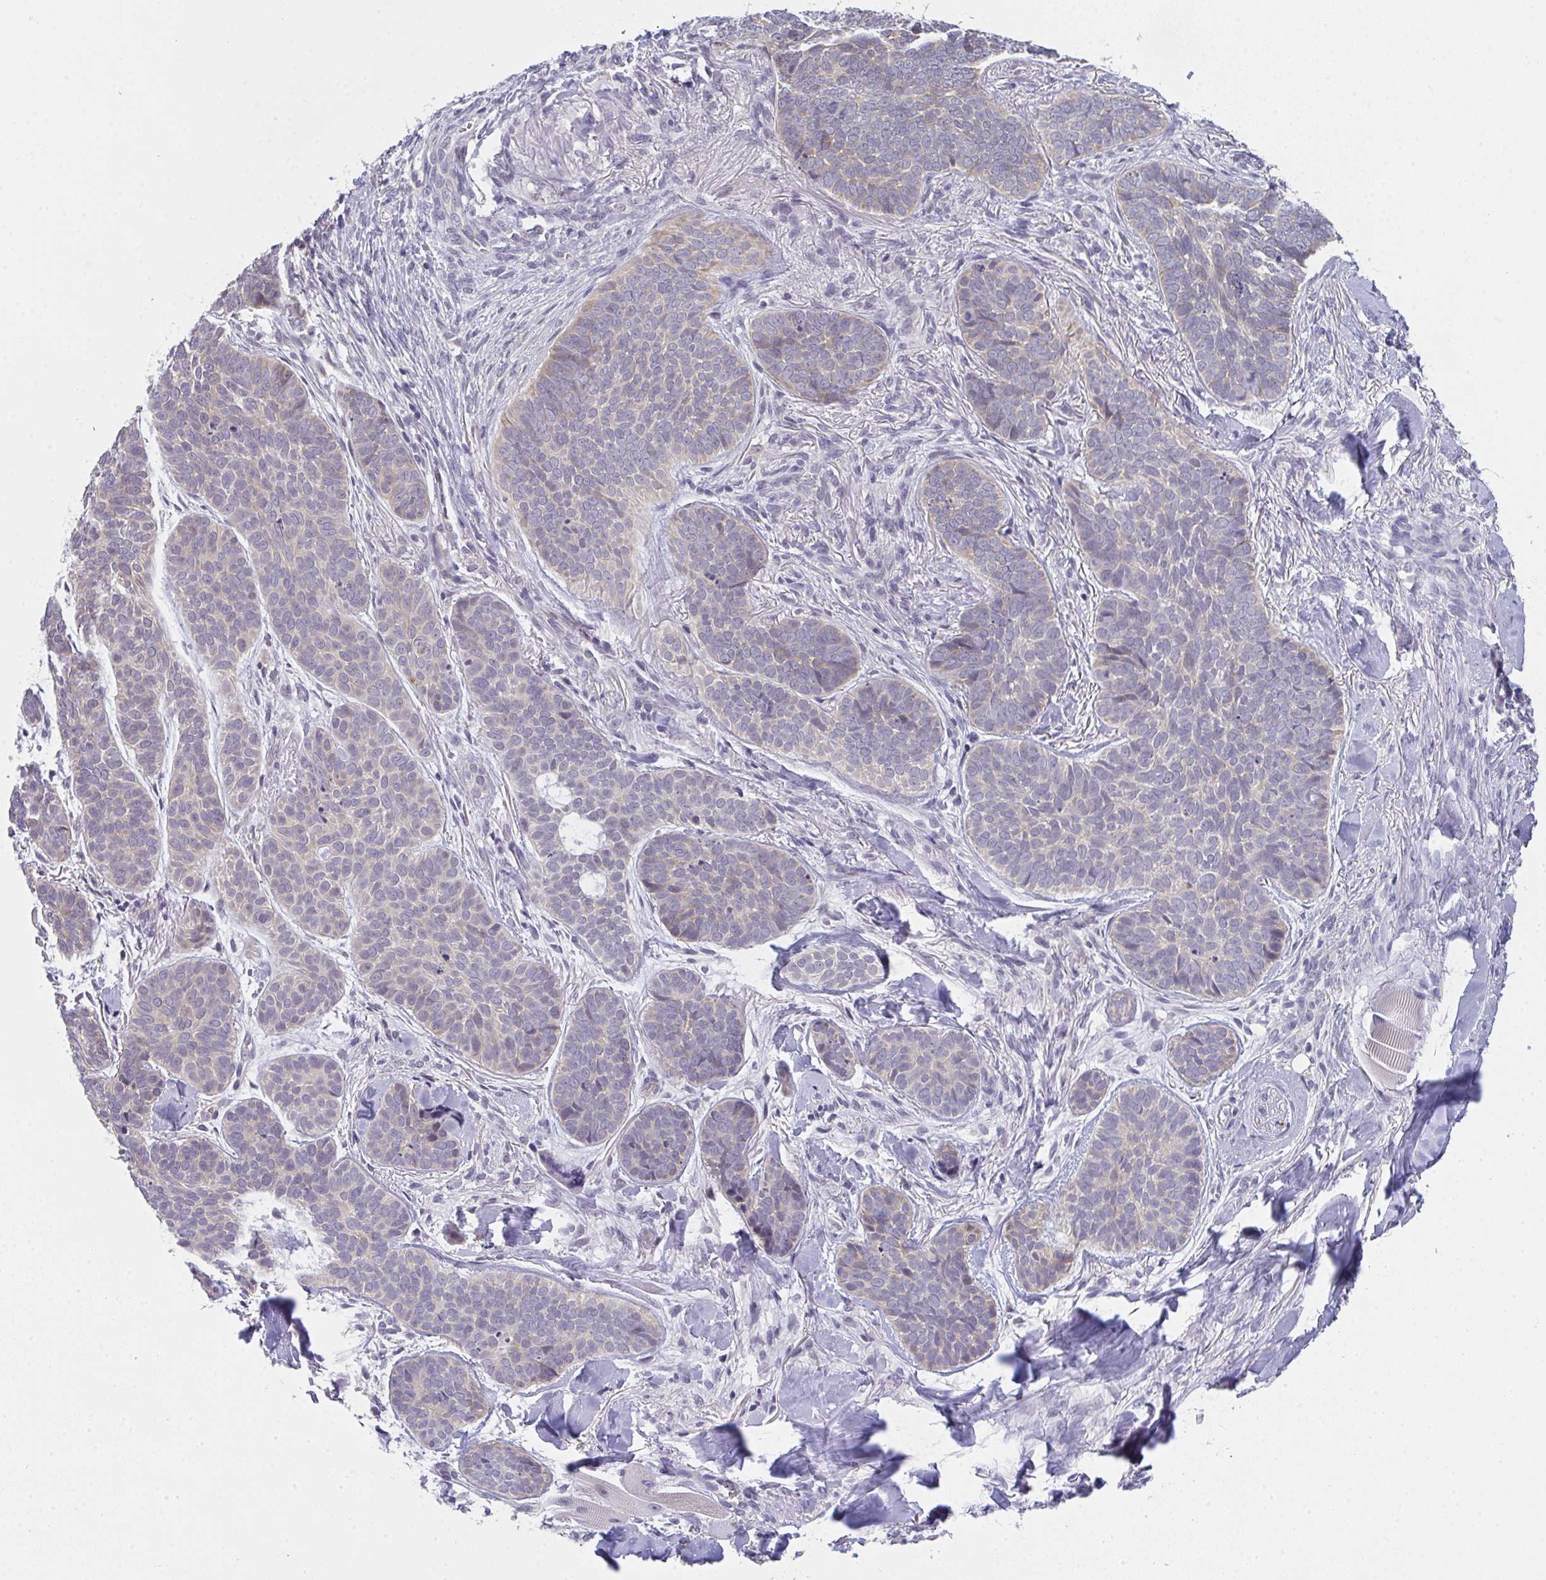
{"staining": {"intensity": "weak", "quantity": "<25%", "location": "cytoplasmic/membranous"}, "tissue": "skin cancer", "cell_type": "Tumor cells", "image_type": "cancer", "snomed": [{"axis": "morphology", "description": "Basal cell carcinoma"}, {"axis": "topography", "description": "Skin"}, {"axis": "topography", "description": "Skin of nose"}], "caption": "Tumor cells are negative for brown protein staining in skin cancer. The staining is performed using DAB brown chromogen with nuclei counter-stained in using hematoxylin.", "gene": "RIOK1", "patient": {"sex": "female", "age": 81}}